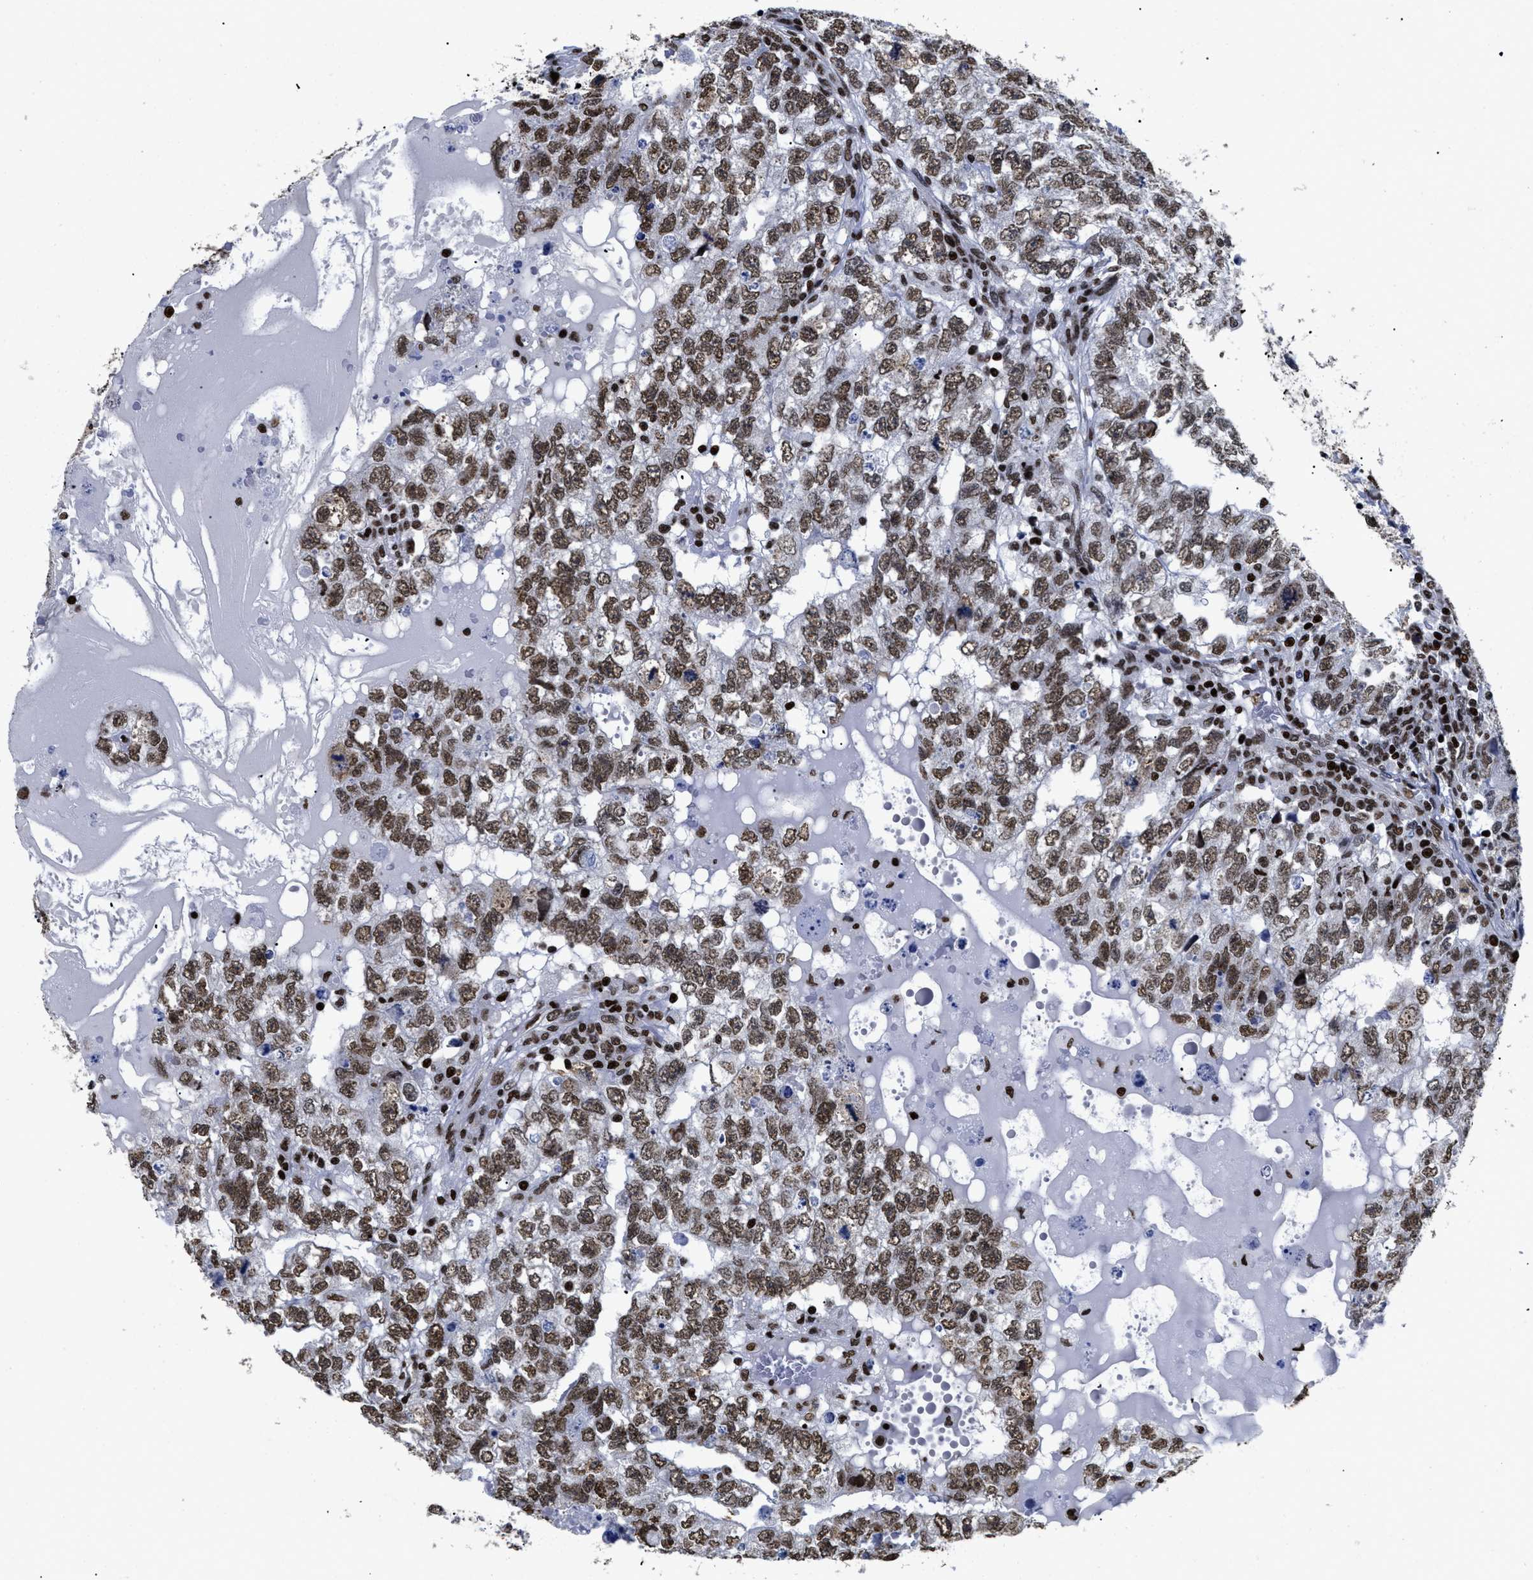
{"staining": {"intensity": "moderate", "quantity": ">75%", "location": "nuclear"}, "tissue": "testis cancer", "cell_type": "Tumor cells", "image_type": "cancer", "snomed": [{"axis": "morphology", "description": "Carcinoma, Embryonal, NOS"}, {"axis": "topography", "description": "Testis"}], "caption": "High-magnification brightfield microscopy of testis embryonal carcinoma stained with DAB (3,3'-diaminobenzidine) (brown) and counterstained with hematoxylin (blue). tumor cells exhibit moderate nuclear staining is present in about>75% of cells.", "gene": "CALHM3", "patient": {"sex": "male", "age": 36}}